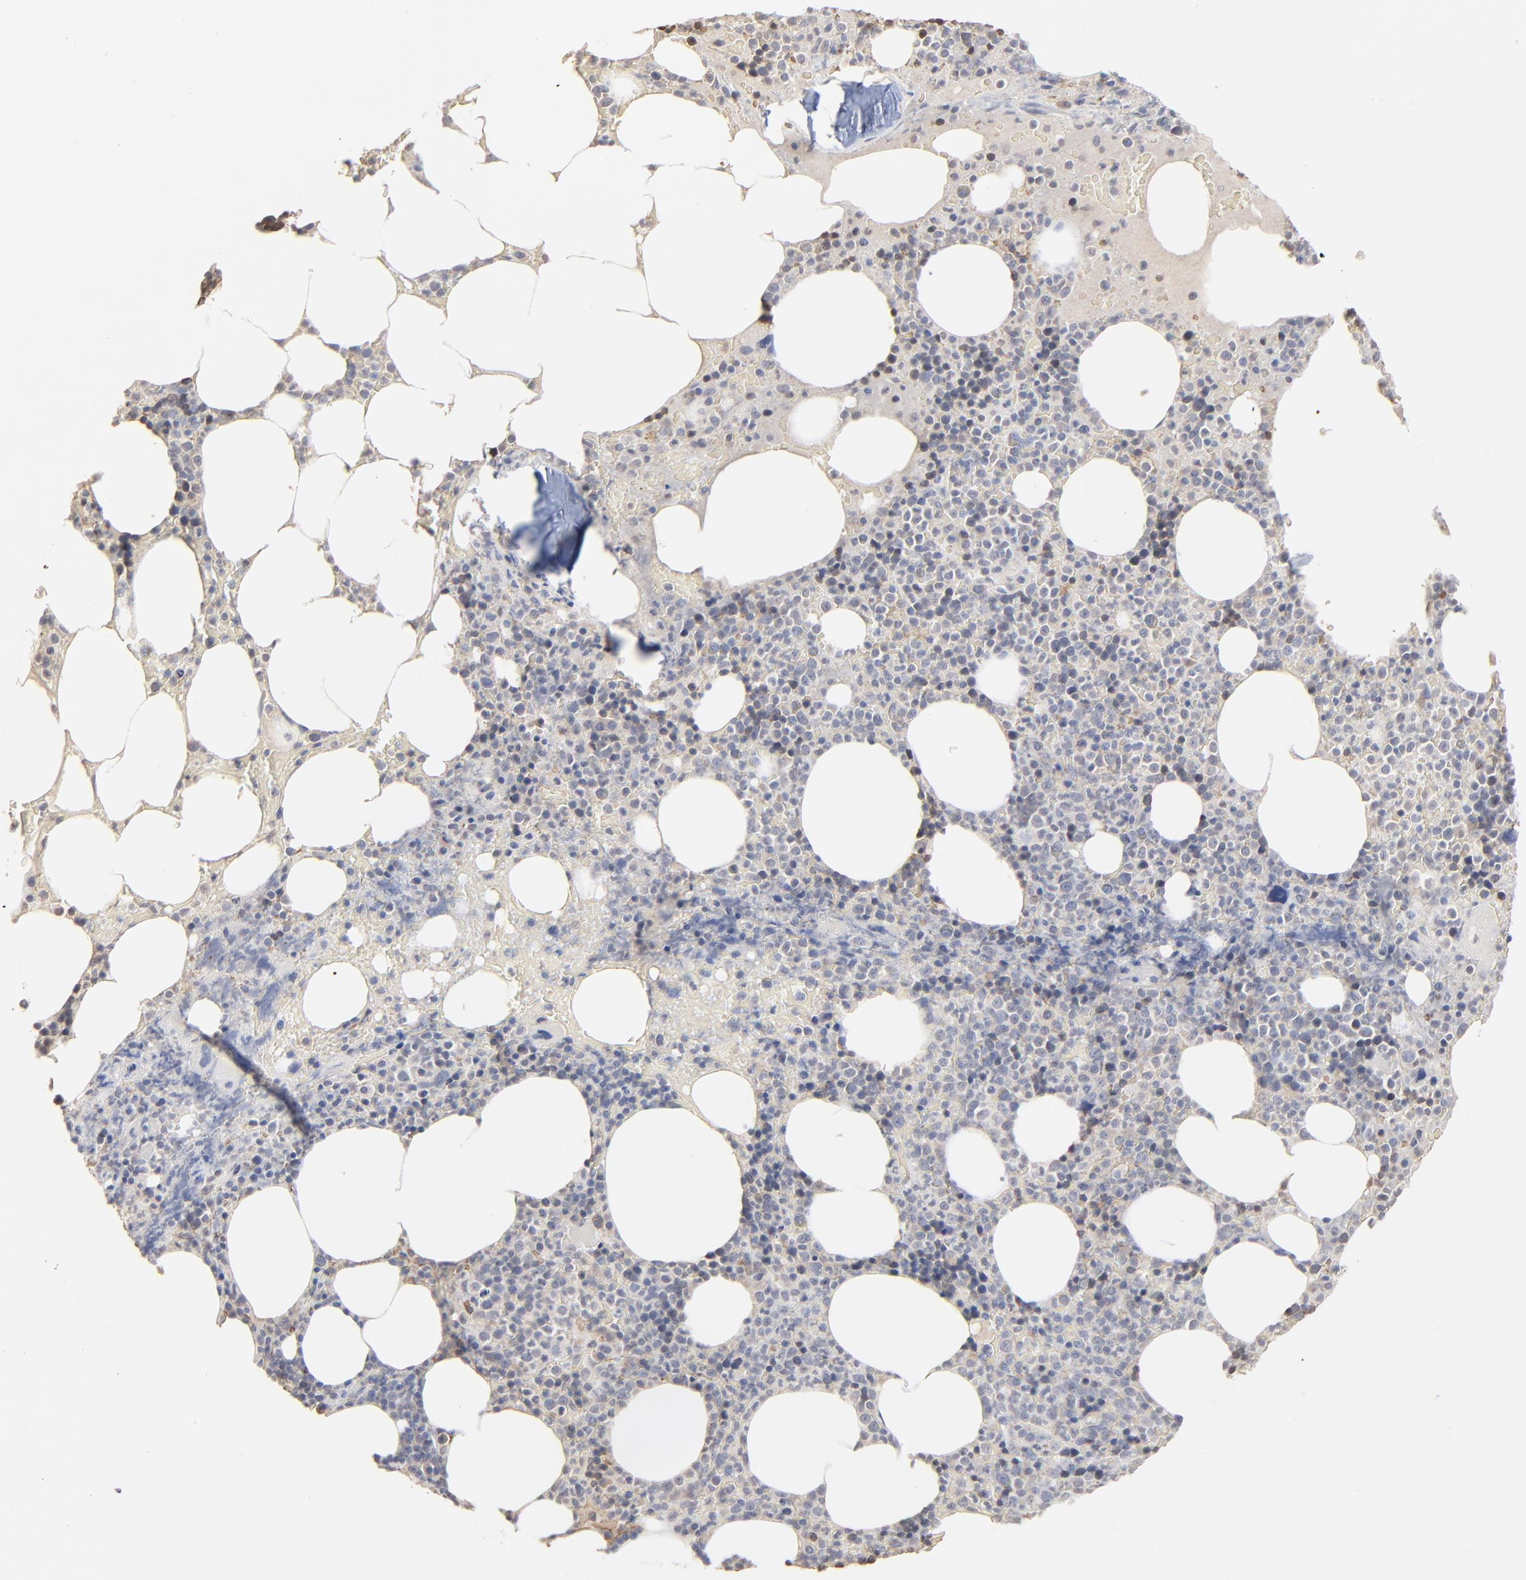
{"staining": {"intensity": "weak", "quantity": "<25%", "location": "cytoplasmic/membranous"}, "tissue": "bone marrow", "cell_type": "Hematopoietic cells", "image_type": "normal", "snomed": [{"axis": "morphology", "description": "Normal tissue, NOS"}, {"axis": "topography", "description": "Bone marrow"}], "caption": "The immunohistochemistry (IHC) micrograph has no significant staining in hematopoietic cells of bone marrow. (Stains: DAB (3,3'-diaminobenzidine) IHC with hematoxylin counter stain, Microscopy: brightfield microscopy at high magnification).", "gene": "FANCB", "patient": {"sex": "female", "age": 66}}